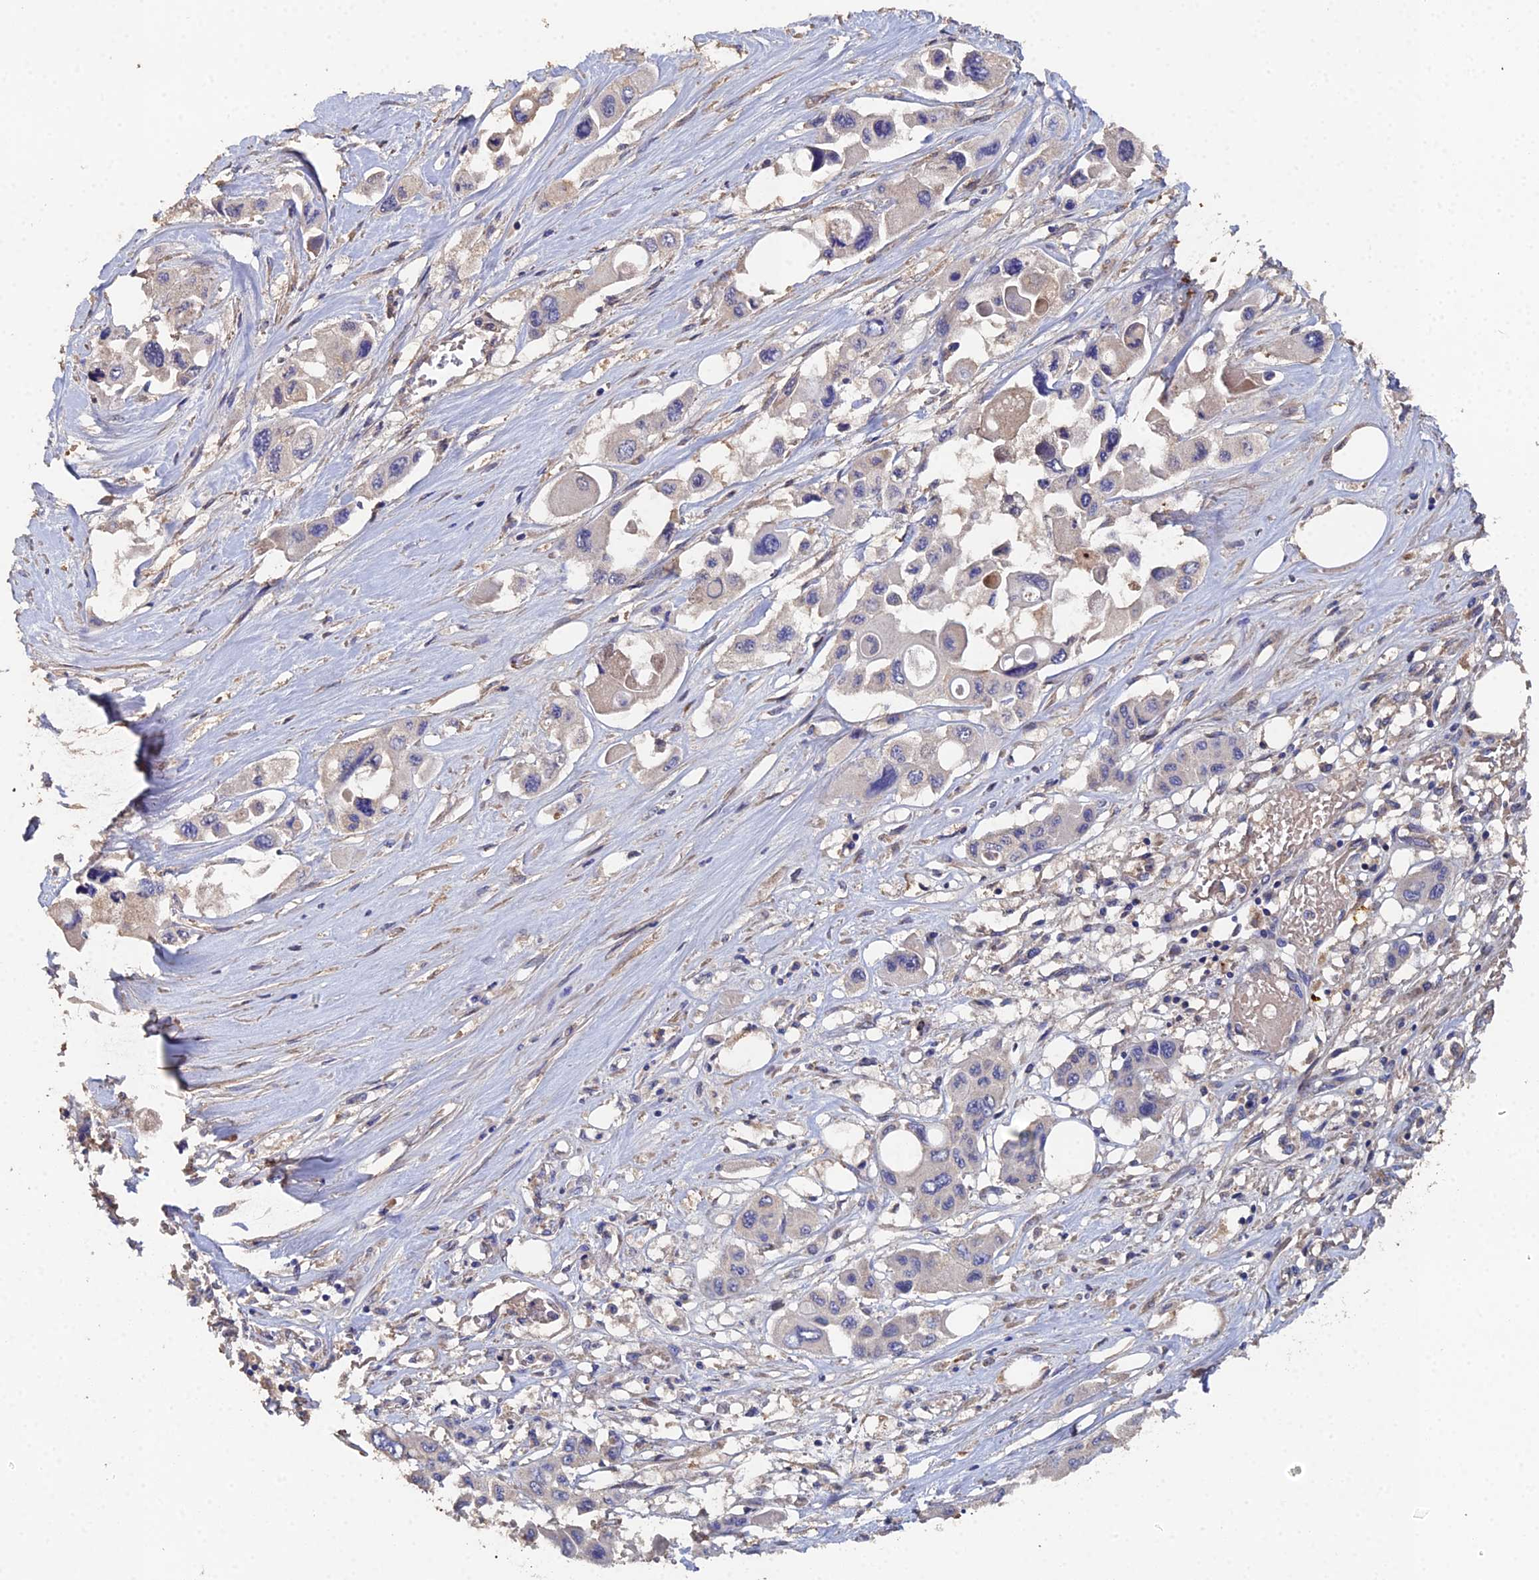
{"staining": {"intensity": "negative", "quantity": "none", "location": "none"}, "tissue": "pancreatic cancer", "cell_type": "Tumor cells", "image_type": "cancer", "snomed": [{"axis": "morphology", "description": "Adenocarcinoma, NOS"}, {"axis": "topography", "description": "Pancreas"}], "caption": "This is an immunohistochemistry micrograph of human pancreatic adenocarcinoma. There is no expression in tumor cells.", "gene": "SPANXN4", "patient": {"sex": "male", "age": 92}}